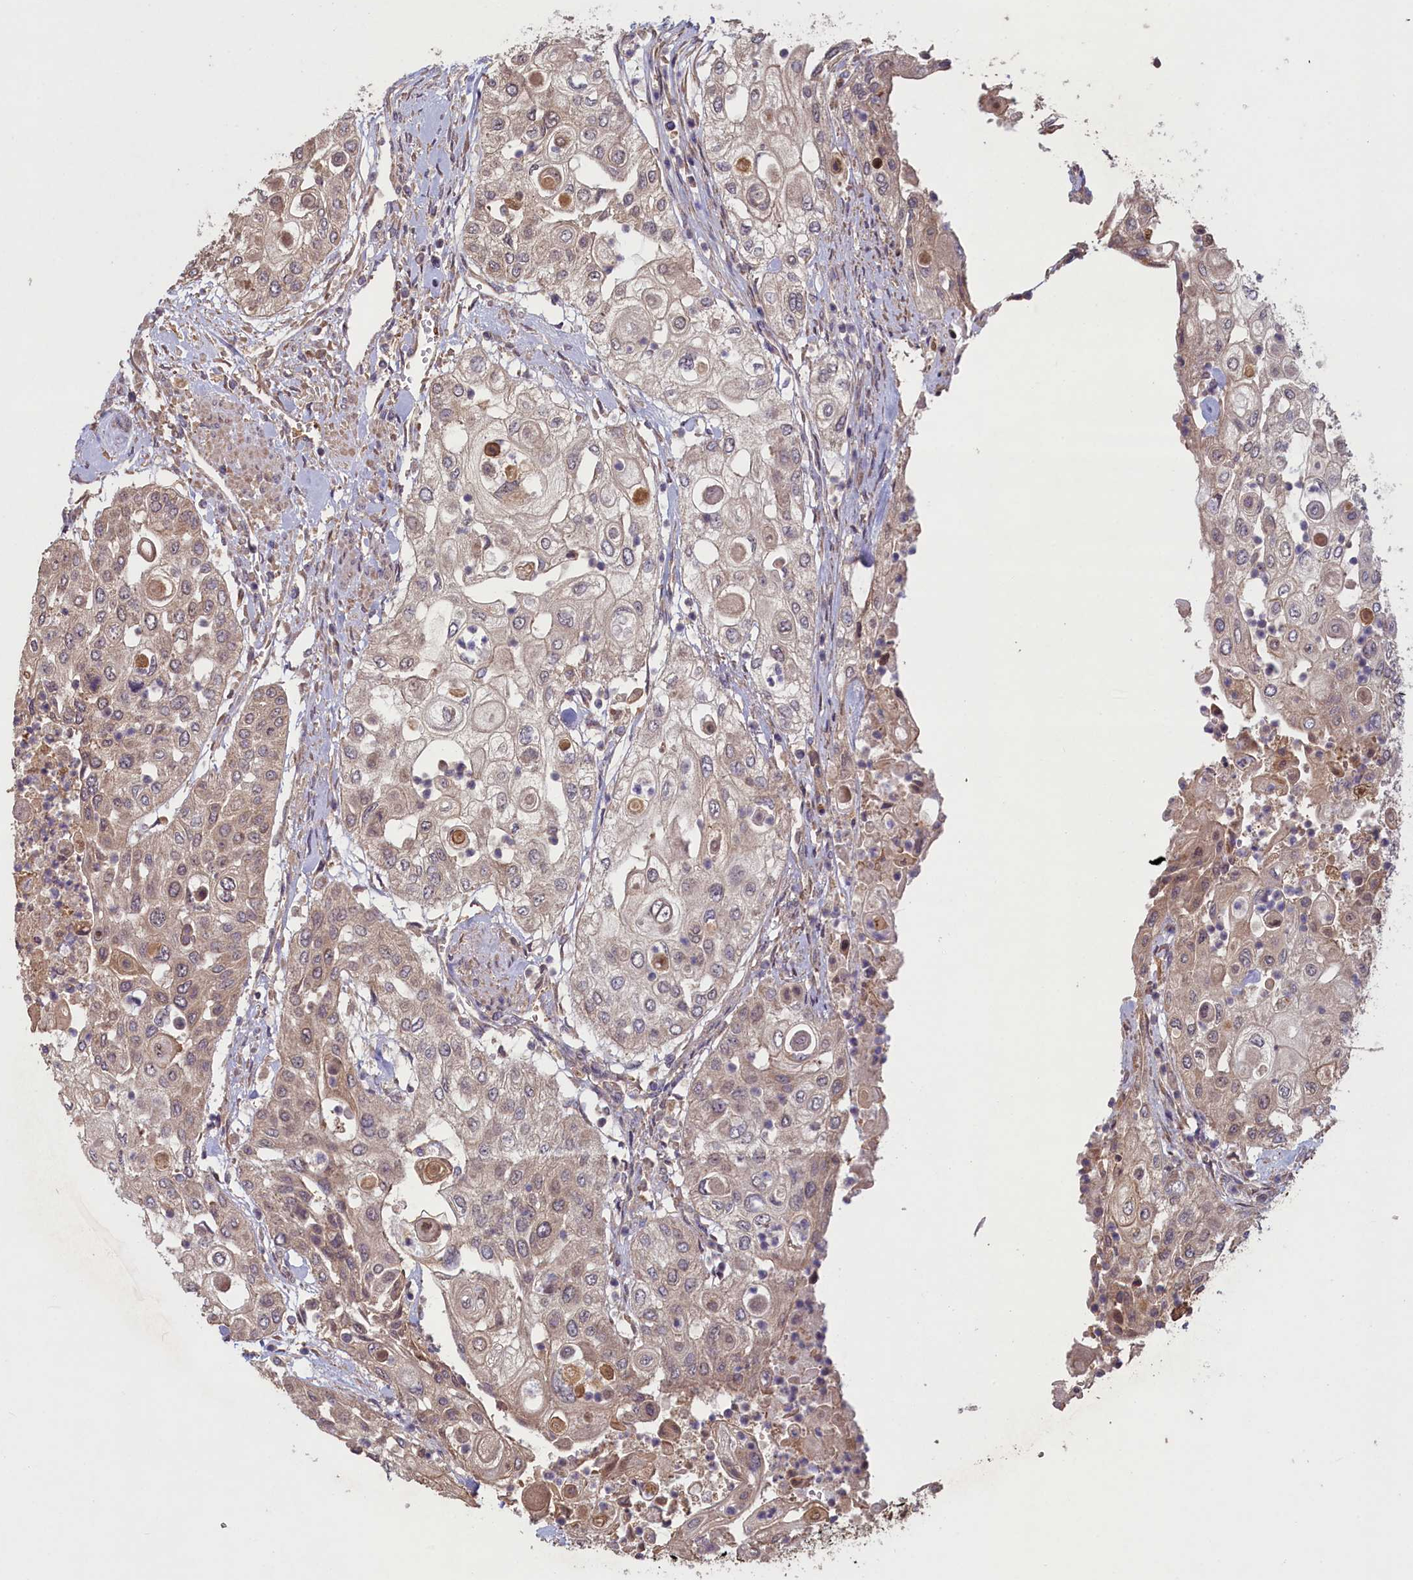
{"staining": {"intensity": "weak", "quantity": "<25%", "location": "cytoplasmic/membranous"}, "tissue": "urothelial cancer", "cell_type": "Tumor cells", "image_type": "cancer", "snomed": [{"axis": "morphology", "description": "Urothelial carcinoma, High grade"}, {"axis": "topography", "description": "Urinary bladder"}], "caption": "Tumor cells show no significant protein positivity in high-grade urothelial carcinoma.", "gene": "CIAO2B", "patient": {"sex": "female", "age": 79}}